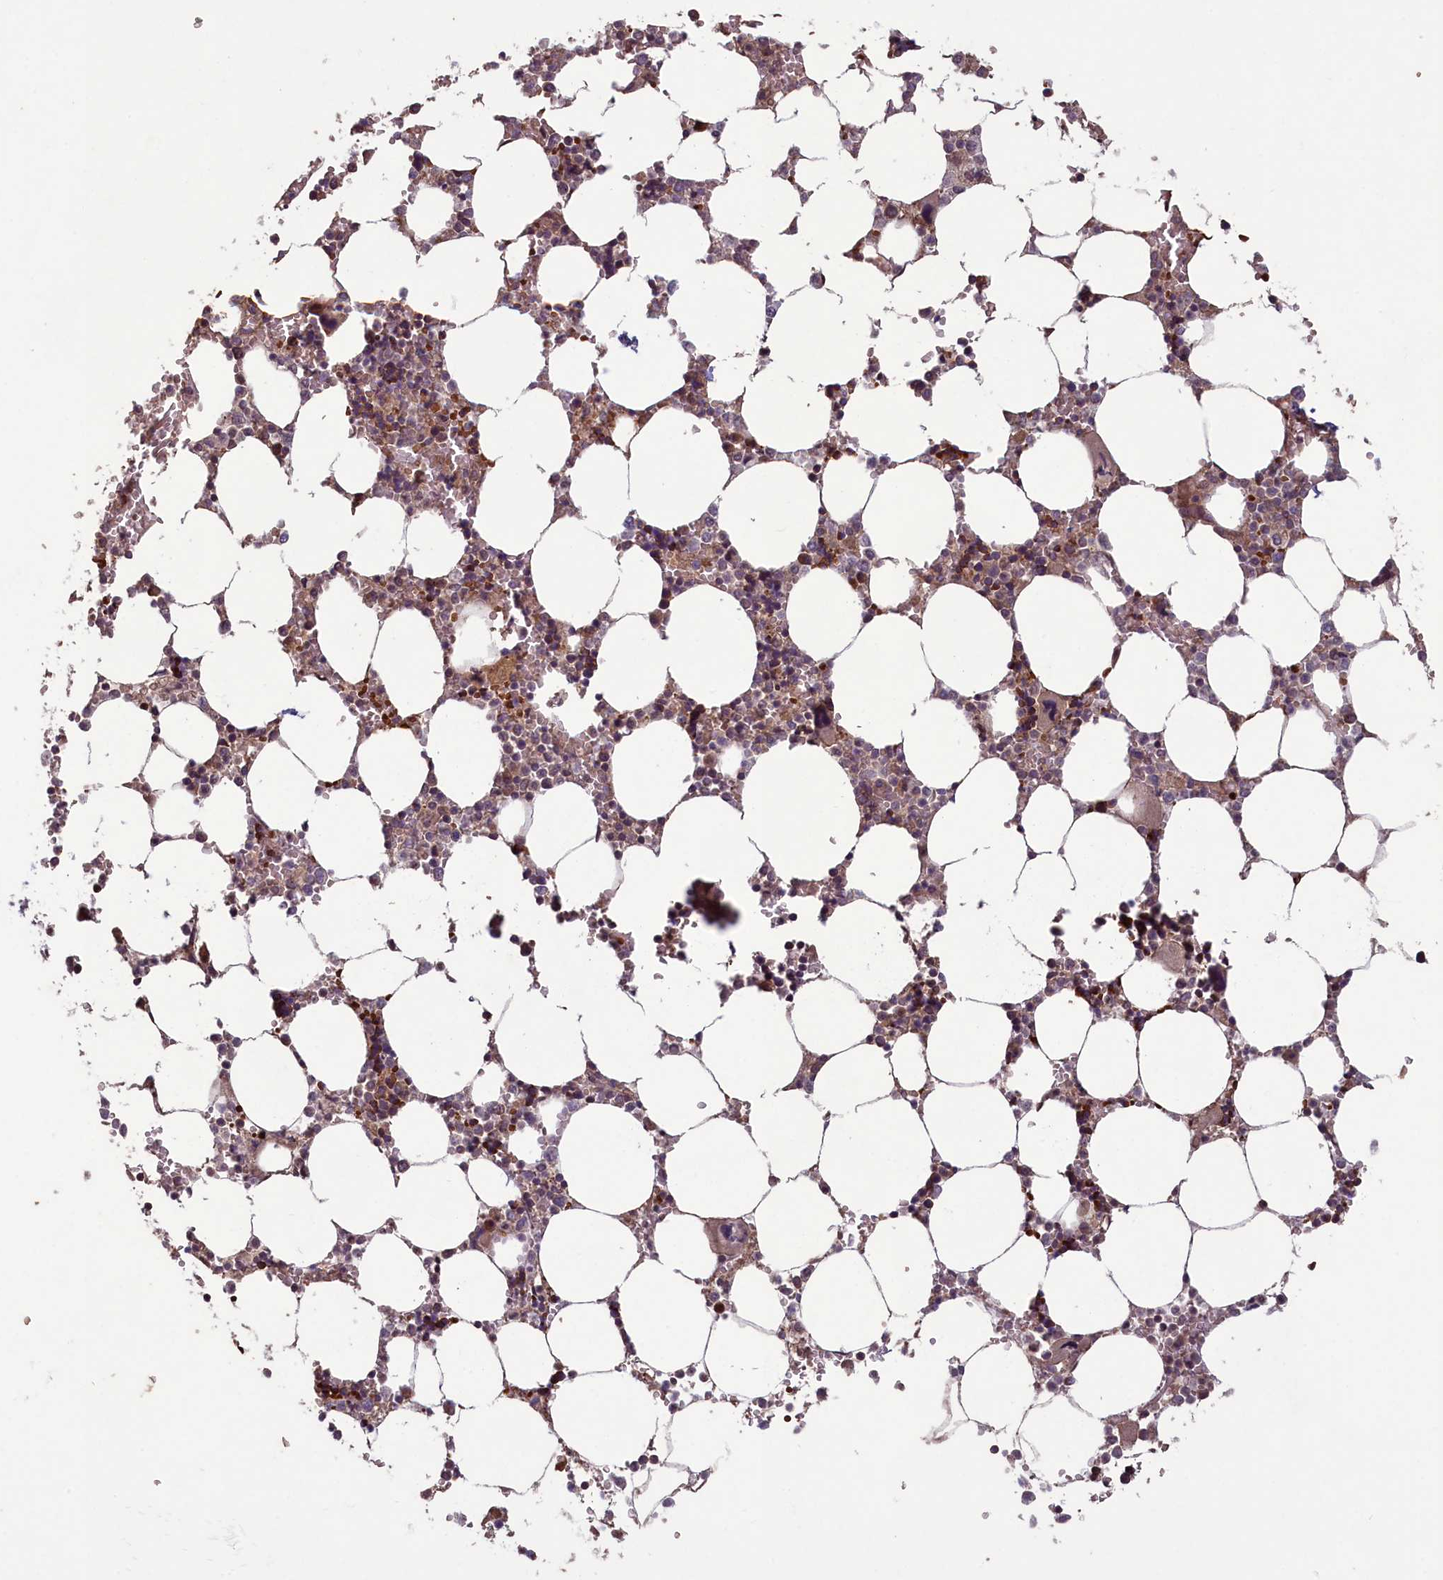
{"staining": {"intensity": "moderate", "quantity": "25%-75%", "location": "cytoplasmic/membranous"}, "tissue": "bone marrow", "cell_type": "Hematopoietic cells", "image_type": "normal", "snomed": [{"axis": "morphology", "description": "Normal tissue, NOS"}, {"axis": "topography", "description": "Bone marrow"}], "caption": "Immunohistochemistry micrograph of normal bone marrow: human bone marrow stained using immunohistochemistry (IHC) displays medium levels of moderate protein expression localized specifically in the cytoplasmic/membranous of hematopoietic cells, appearing as a cytoplasmic/membranous brown color.", "gene": "CIAO2B", "patient": {"sex": "male", "age": 64}}